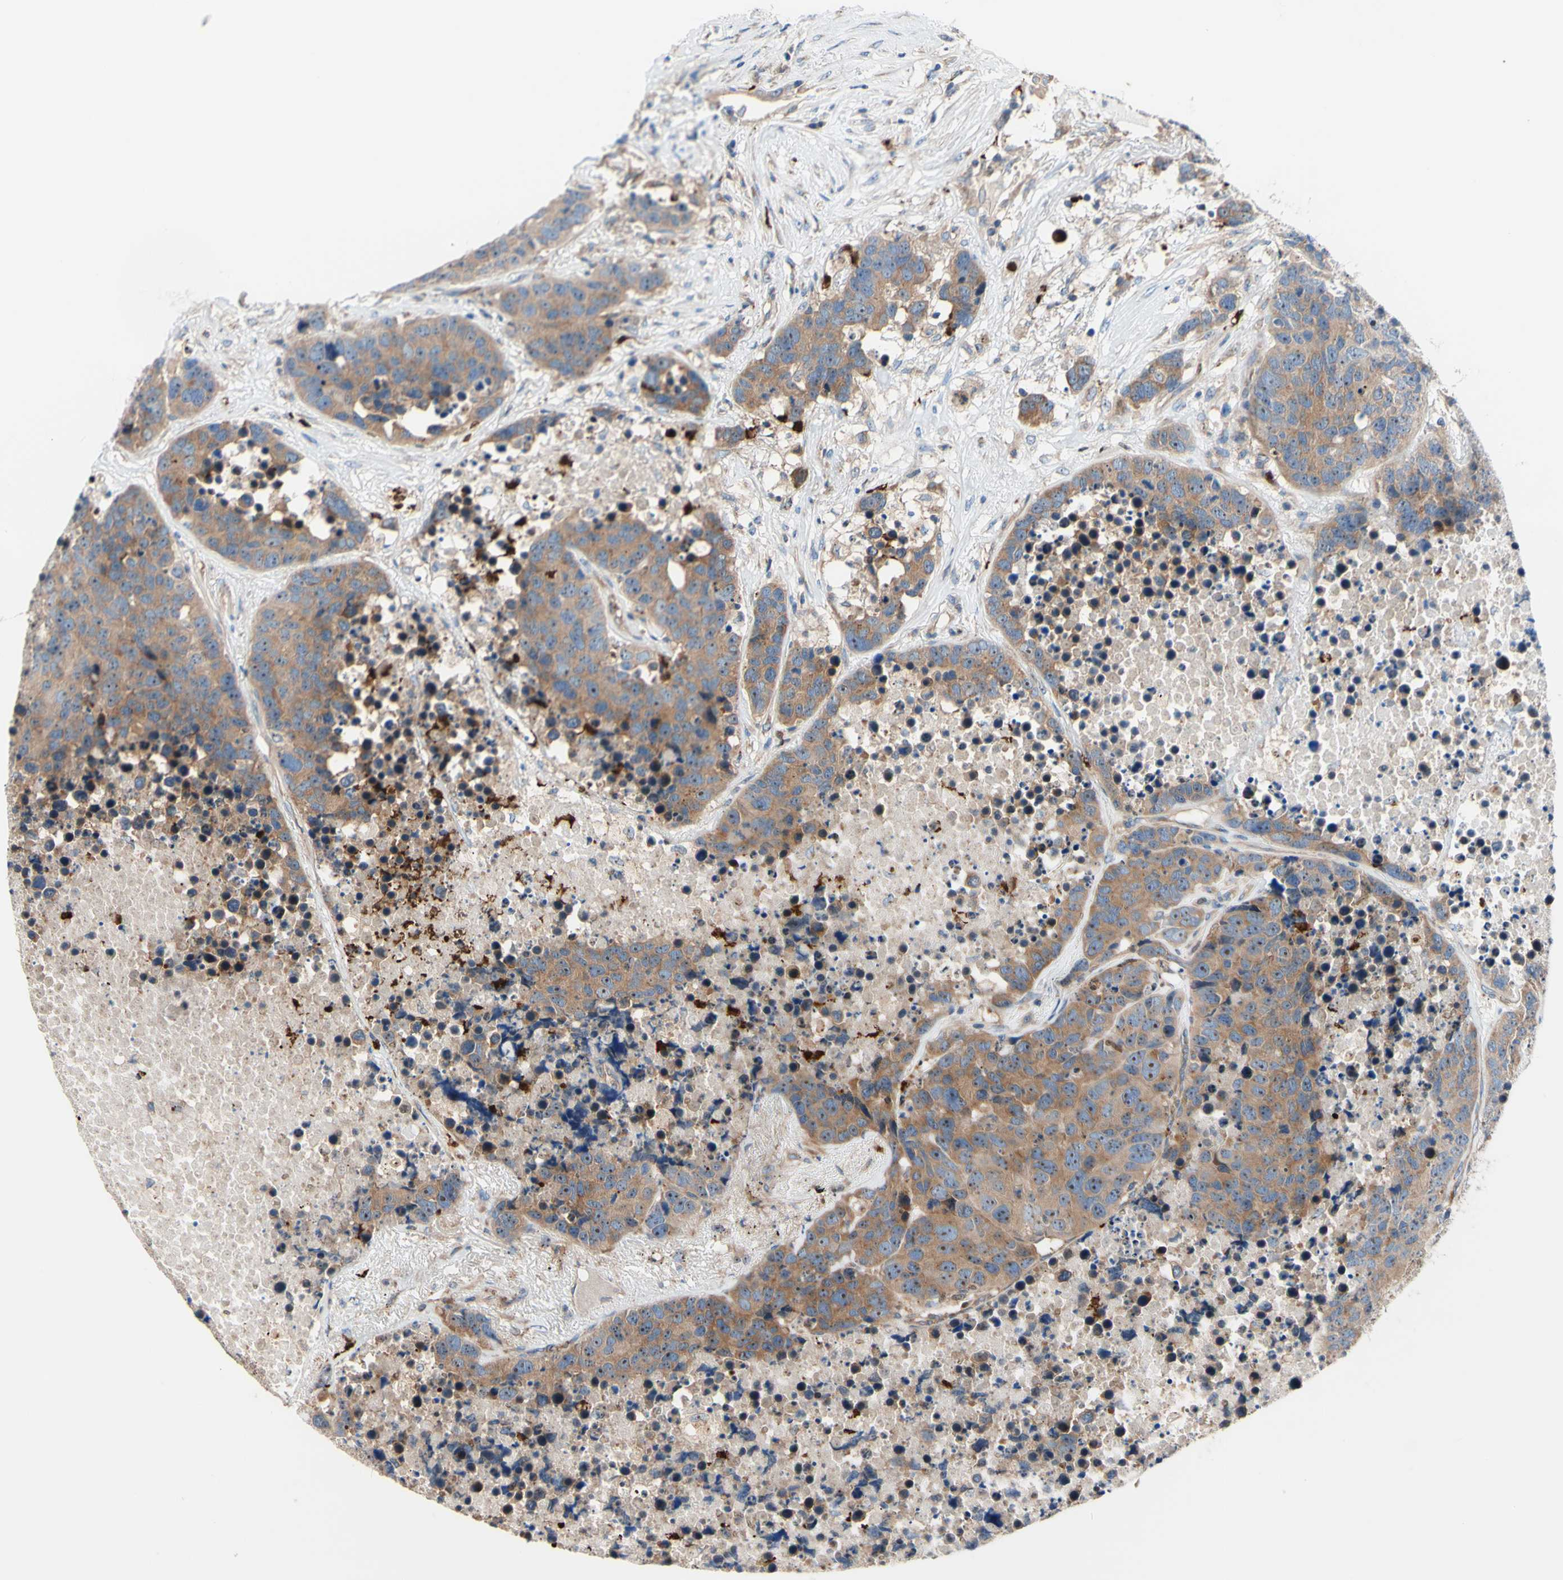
{"staining": {"intensity": "moderate", "quantity": ">75%", "location": "cytoplasmic/membranous"}, "tissue": "carcinoid", "cell_type": "Tumor cells", "image_type": "cancer", "snomed": [{"axis": "morphology", "description": "Carcinoid, malignant, NOS"}, {"axis": "topography", "description": "Lung"}], "caption": "Tumor cells show moderate cytoplasmic/membranous staining in about >75% of cells in carcinoid.", "gene": "USP9X", "patient": {"sex": "male", "age": 60}}